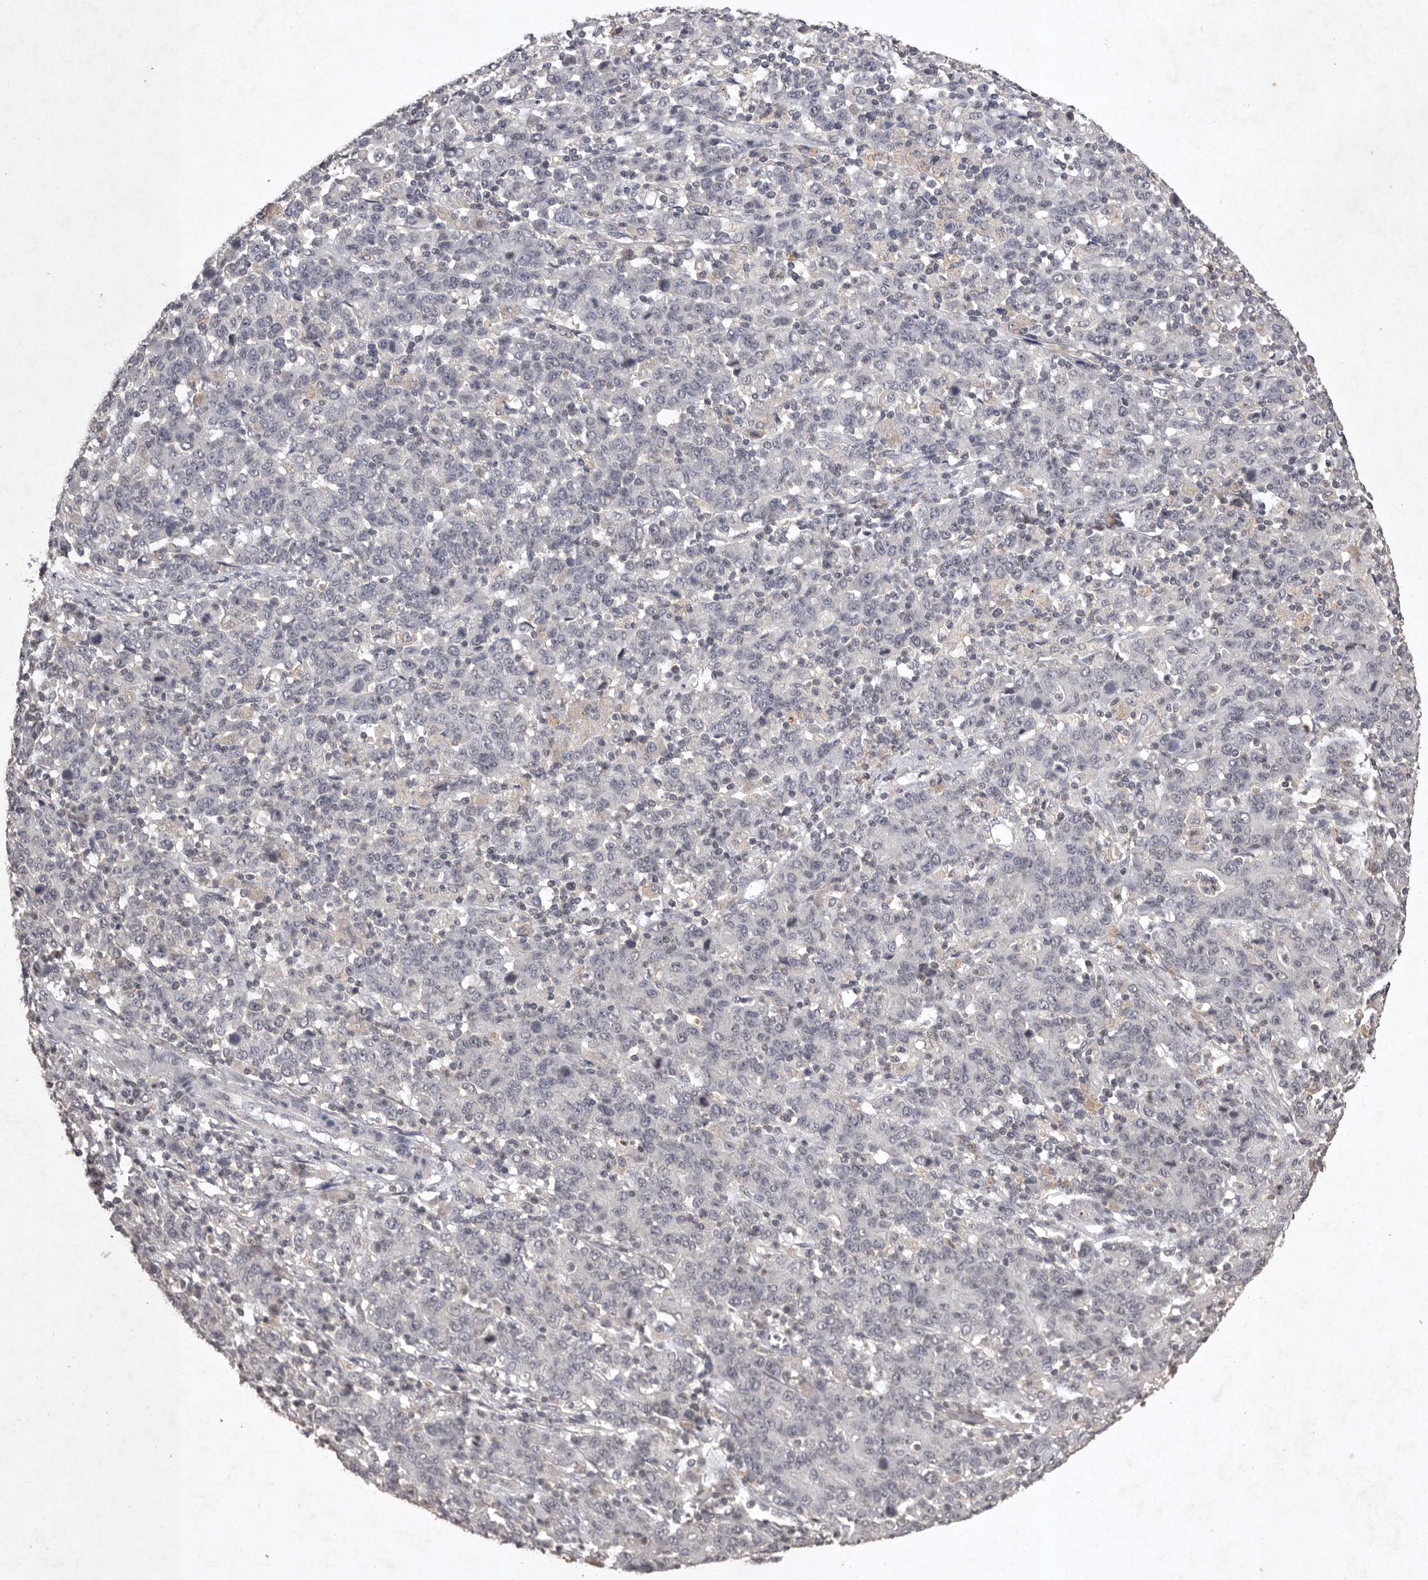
{"staining": {"intensity": "negative", "quantity": "none", "location": "none"}, "tissue": "stomach cancer", "cell_type": "Tumor cells", "image_type": "cancer", "snomed": [{"axis": "morphology", "description": "Adenocarcinoma, NOS"}, {"axis": "topography", "description": "Stomach, upper"}], "caption": "IHC image of neoplastic tissue: adenocarcinoma (stomach) stained with DAB reveals no significant protein expression in tumor cells.", "gene": "APLNR", "patient": {"sex": "male", "age": 69}}